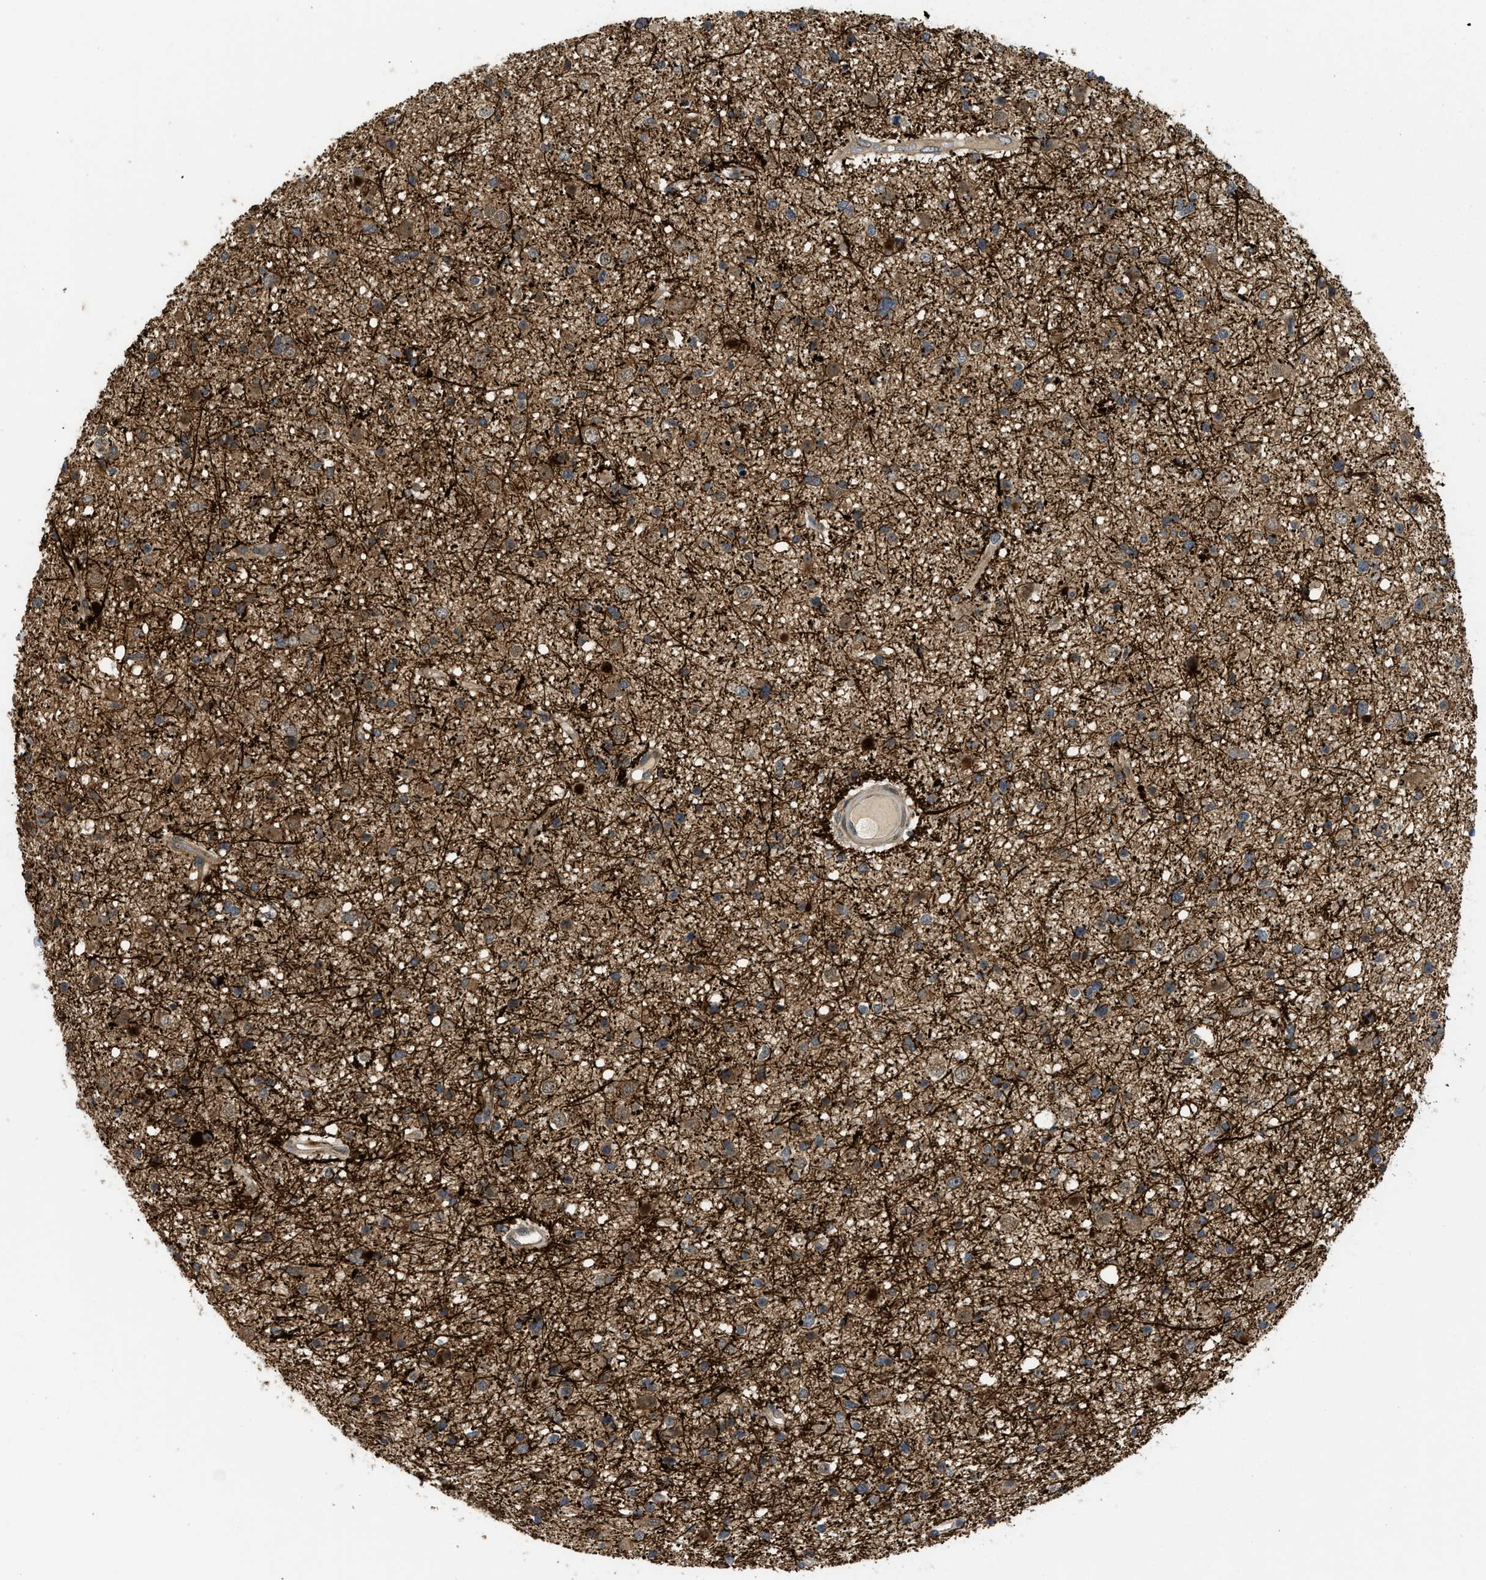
{"staining": {"intensity": "moderate", "quantity": ">75%", "location": "cytoplasmic/membranous"}, "tissue": "glioma", "cell_type": "Tumor cells", "image_type": "cancer", "snomed": [{"axis": "morphology", "description": "Glioma, malignant, High grade"}, {"axis": "topography", "description": "Brain"}], "caption": "About >75% of tumor cells in human glioma exhibit moderate cytoplasmic/membranous protein positivity as visualized by brown immunohistochemical staining.", "gene": "DNAJC28", "patient": {"sex": "male", "age": 33}}